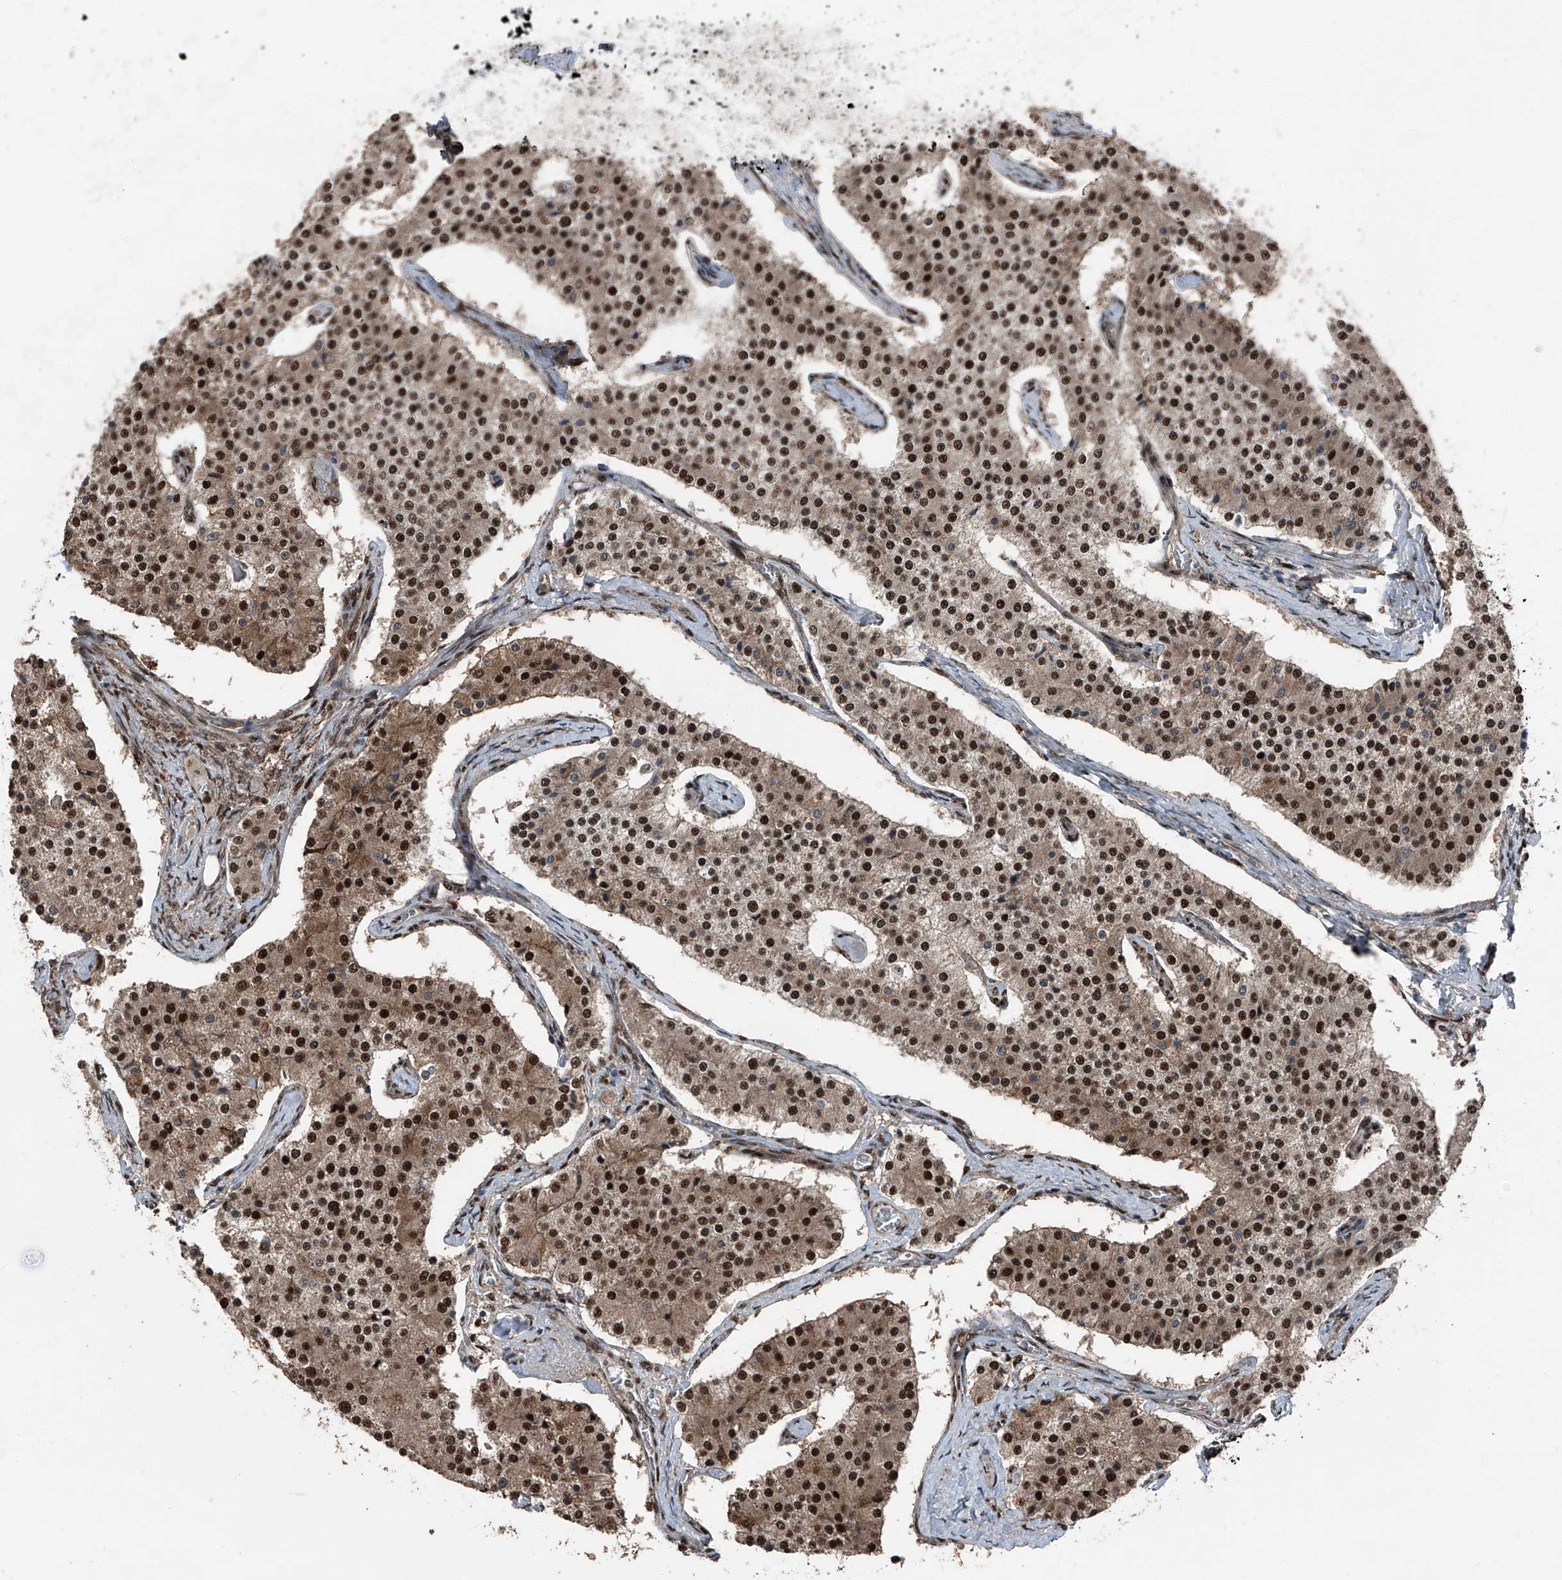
{"staining": {"intensity": "moderate", "quantity": ">75%", "location": "cytoplasmic/membranous,nuclear"}, "tissue": "carcinoid", "cell_type": "Tumor cells", "image_type": "cancer", "snomed": [{"axis": "morphology", "description": "Carcinoid, malignant, NOS"}, {"axis": "topography", "description": "Colon"}], "caption": "Moderate cytoplasmic/membranous and nuclear positivity is identified in approximately >75% of tumor cells in carcinoid (malignant).", "gene": "FKBP5", "patient": {"sex": "female", "age": 52}}